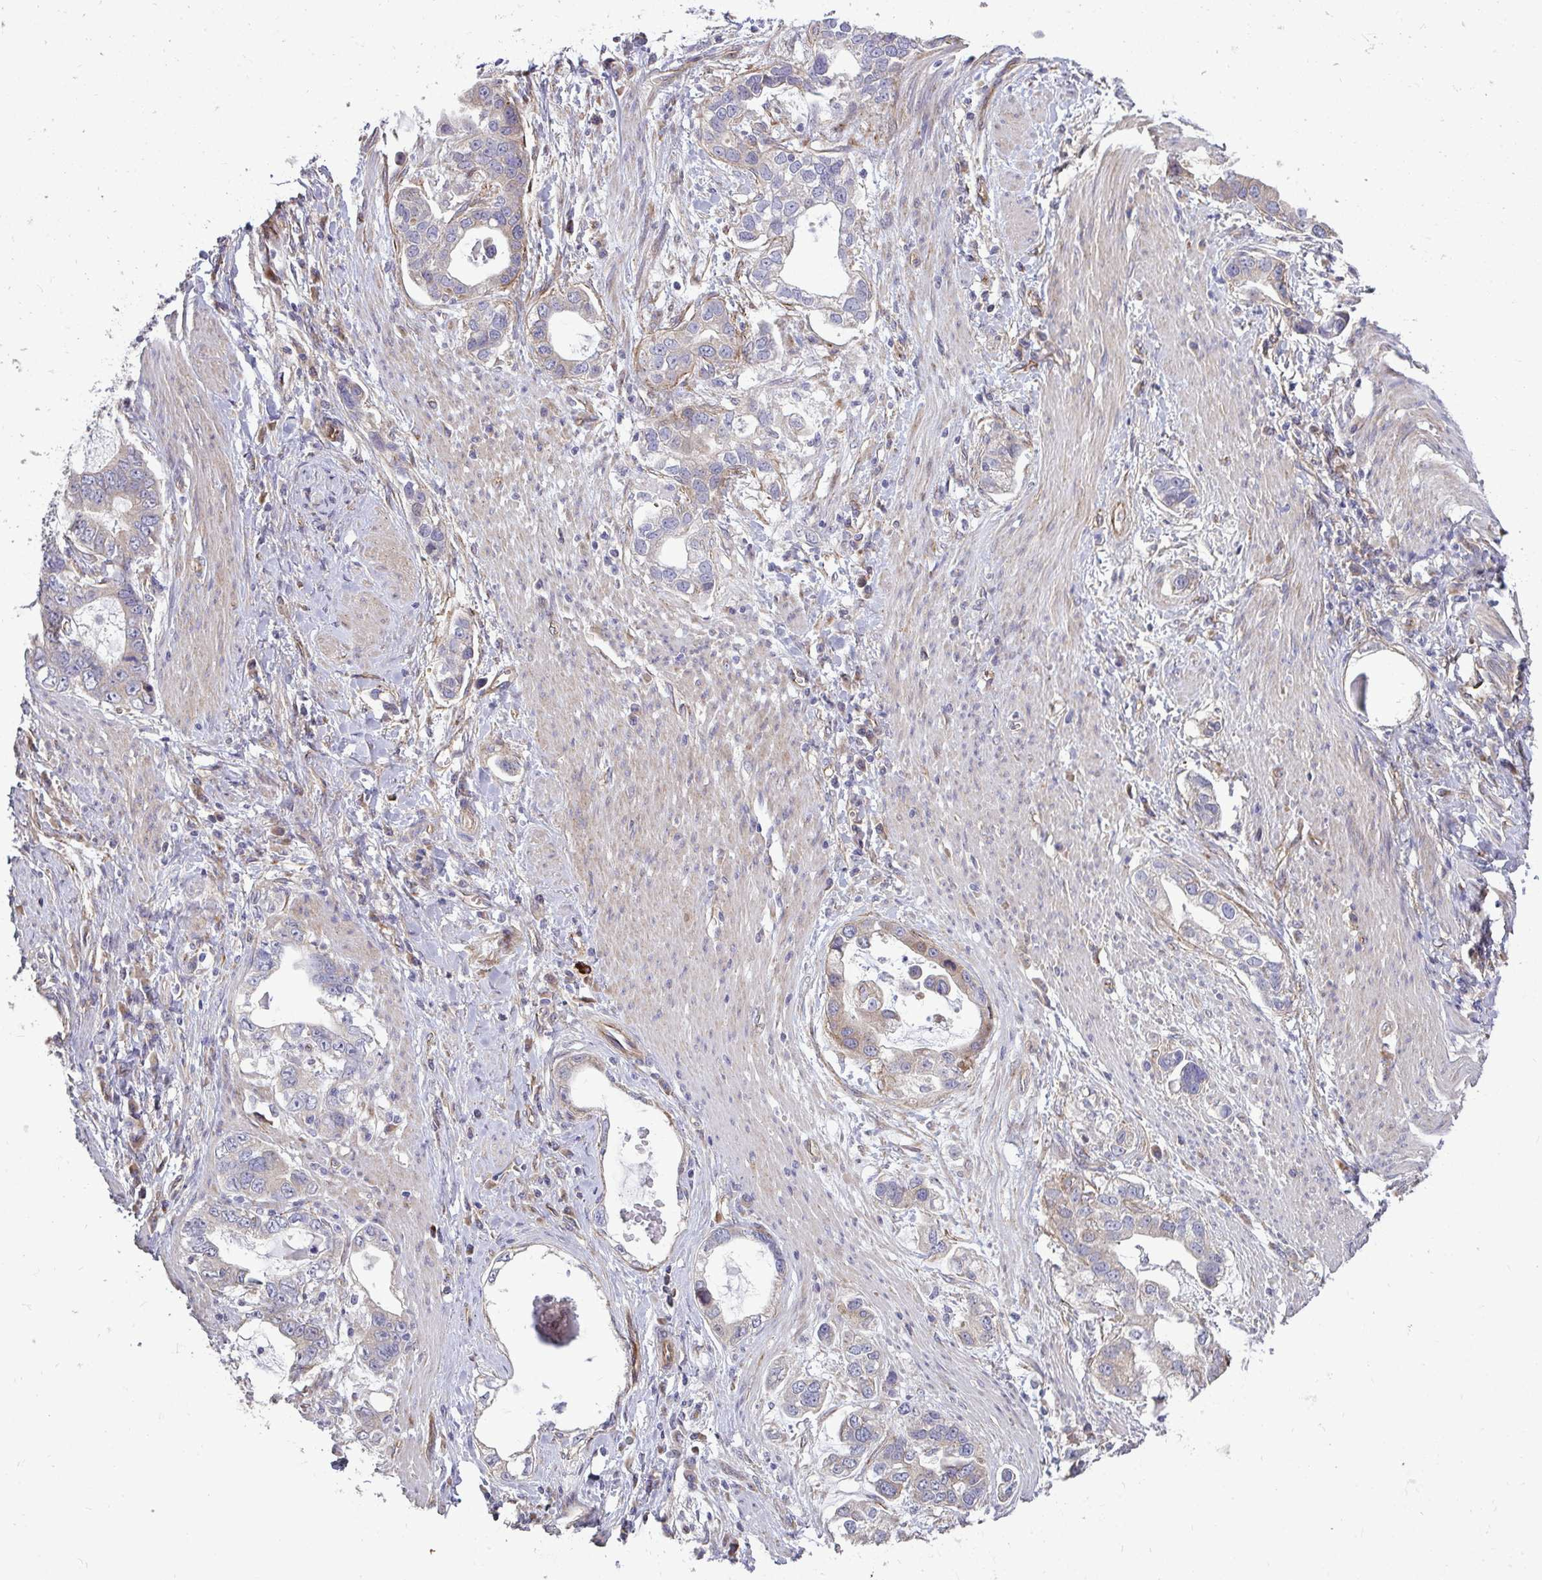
{"staining": {"intensity": "weak", "quantity": "25%-75%", "location": "cytoplasmic/membranous"}, "tissue": "stomach cancer", "cell_type": "Tumor cells", "image_type": "cancer", "snomed": [{"axis": "morphology", "description": "Adenocarcinoma, NOS"}, {"axis": "topography", "description": "Stomach, lower"}], "caption": "Immunohistochemistry photomicrograph of human stomach cancer (adenocarcinoma) stained for a protein (brown), which reveals low levels of weak cytoplasmic/membranous expression in approximately 25%-75% of tumor cells.", "gene": "SH2D1B", "patient": {"sex": "female", "age": 93}}